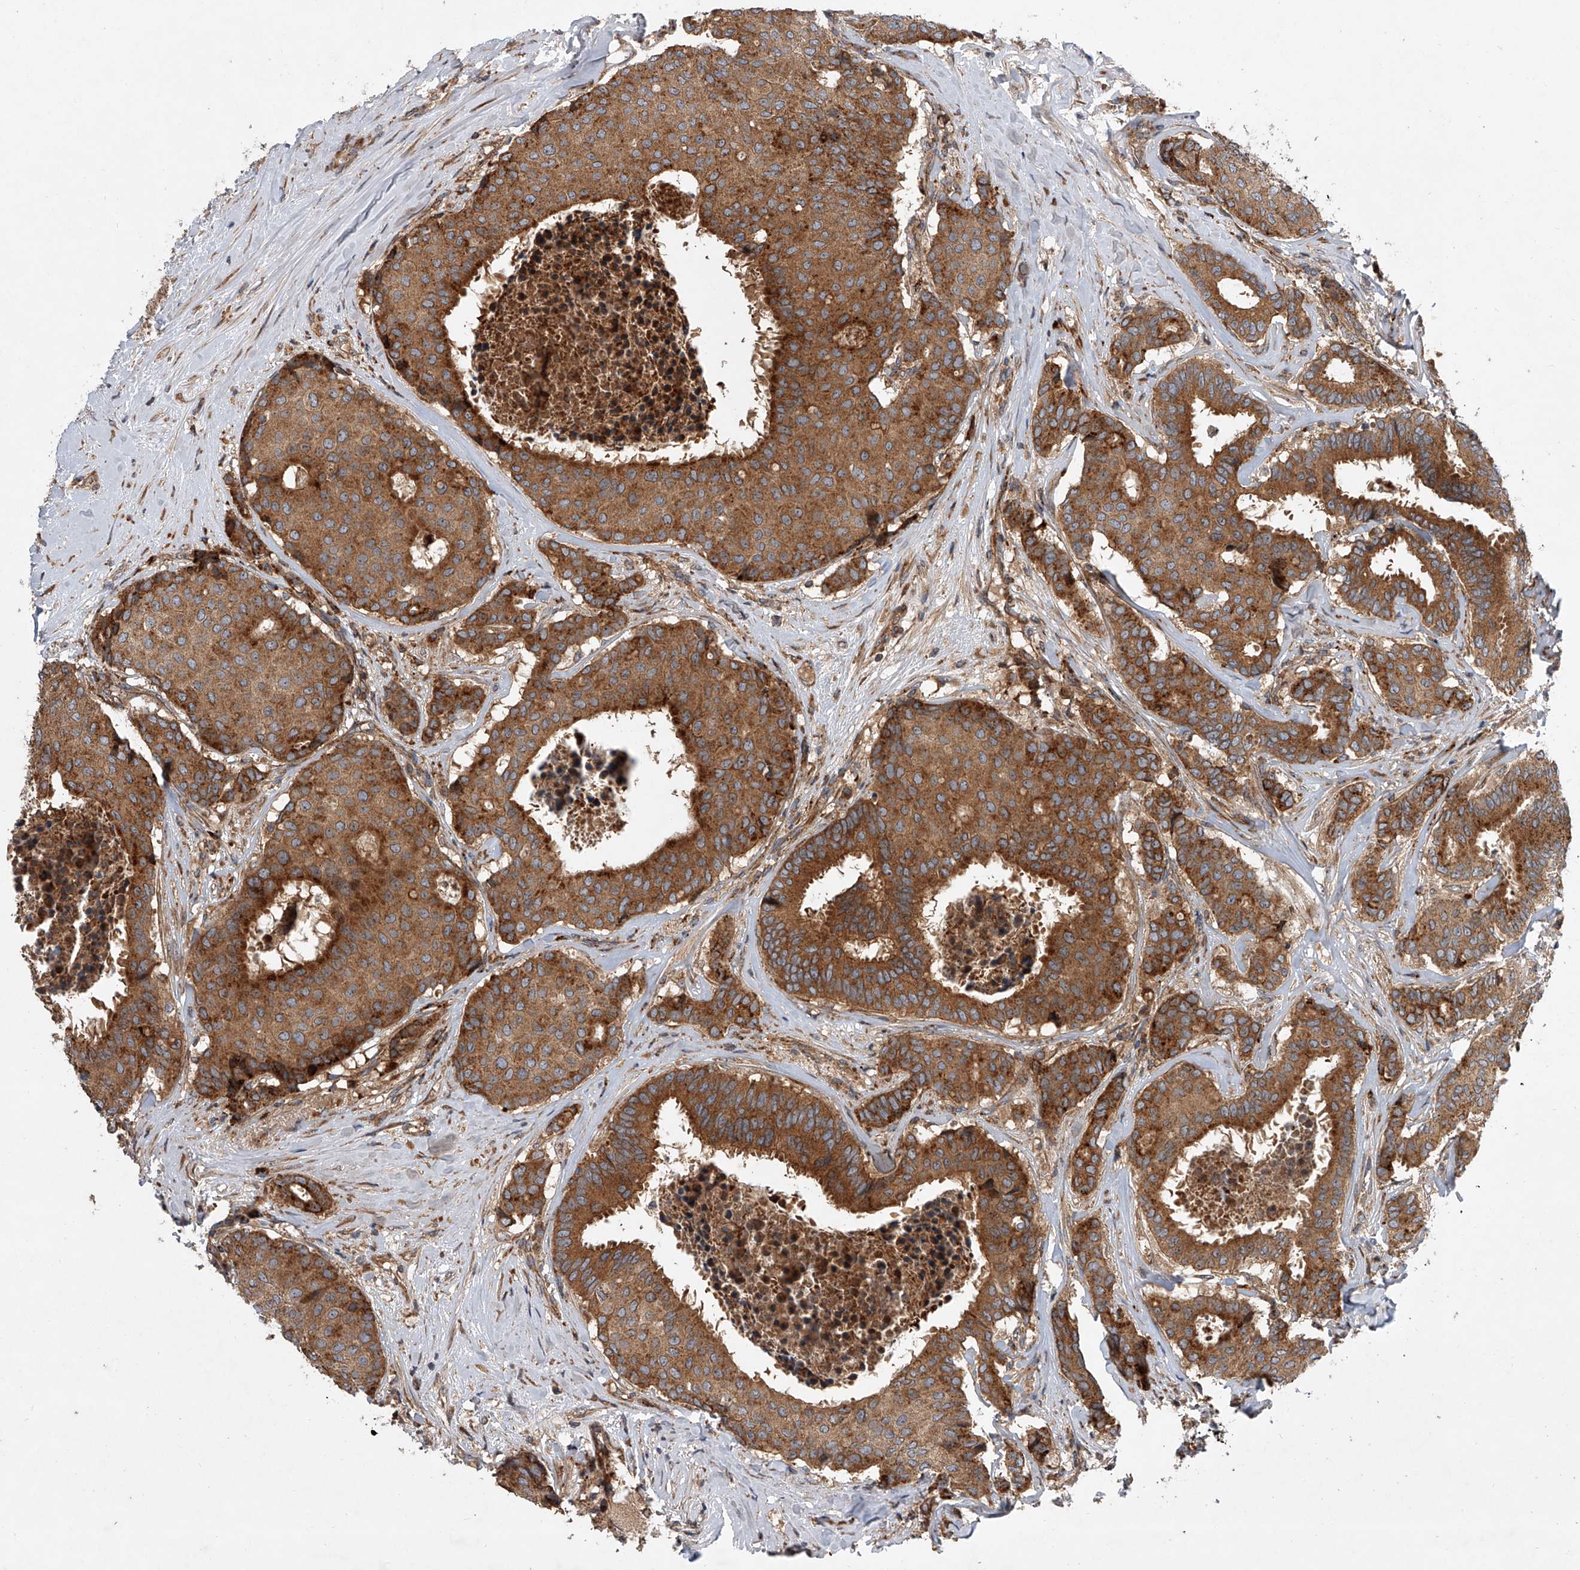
{"staining": {"intensity": "strong", "quantity": ">75%", "location": "cytoplasmic/membranous"}, "tissue": "breast cancer", "cell_type": "Tumor cells", "image_type": "cancer", "snomed": [{"axis": "morphology", "description": "Duct carcinoma"}, {"axis": "topography", "description": "Breast"}], "caption": "Immunohistochemical staining of human breast cancer (invasive ductal carcinoma) exhibits high levels of strong cytoplasmic/membranous positivity in about >75% of tumor cells. The staining was performed using DAB (3,3'-diaminobenzidine), with brown indicating positive protein expression. Nuclei are stained blue with hematoxylin.", "gene": "USP47", "patient": {"sex": "female", "age": 75}}